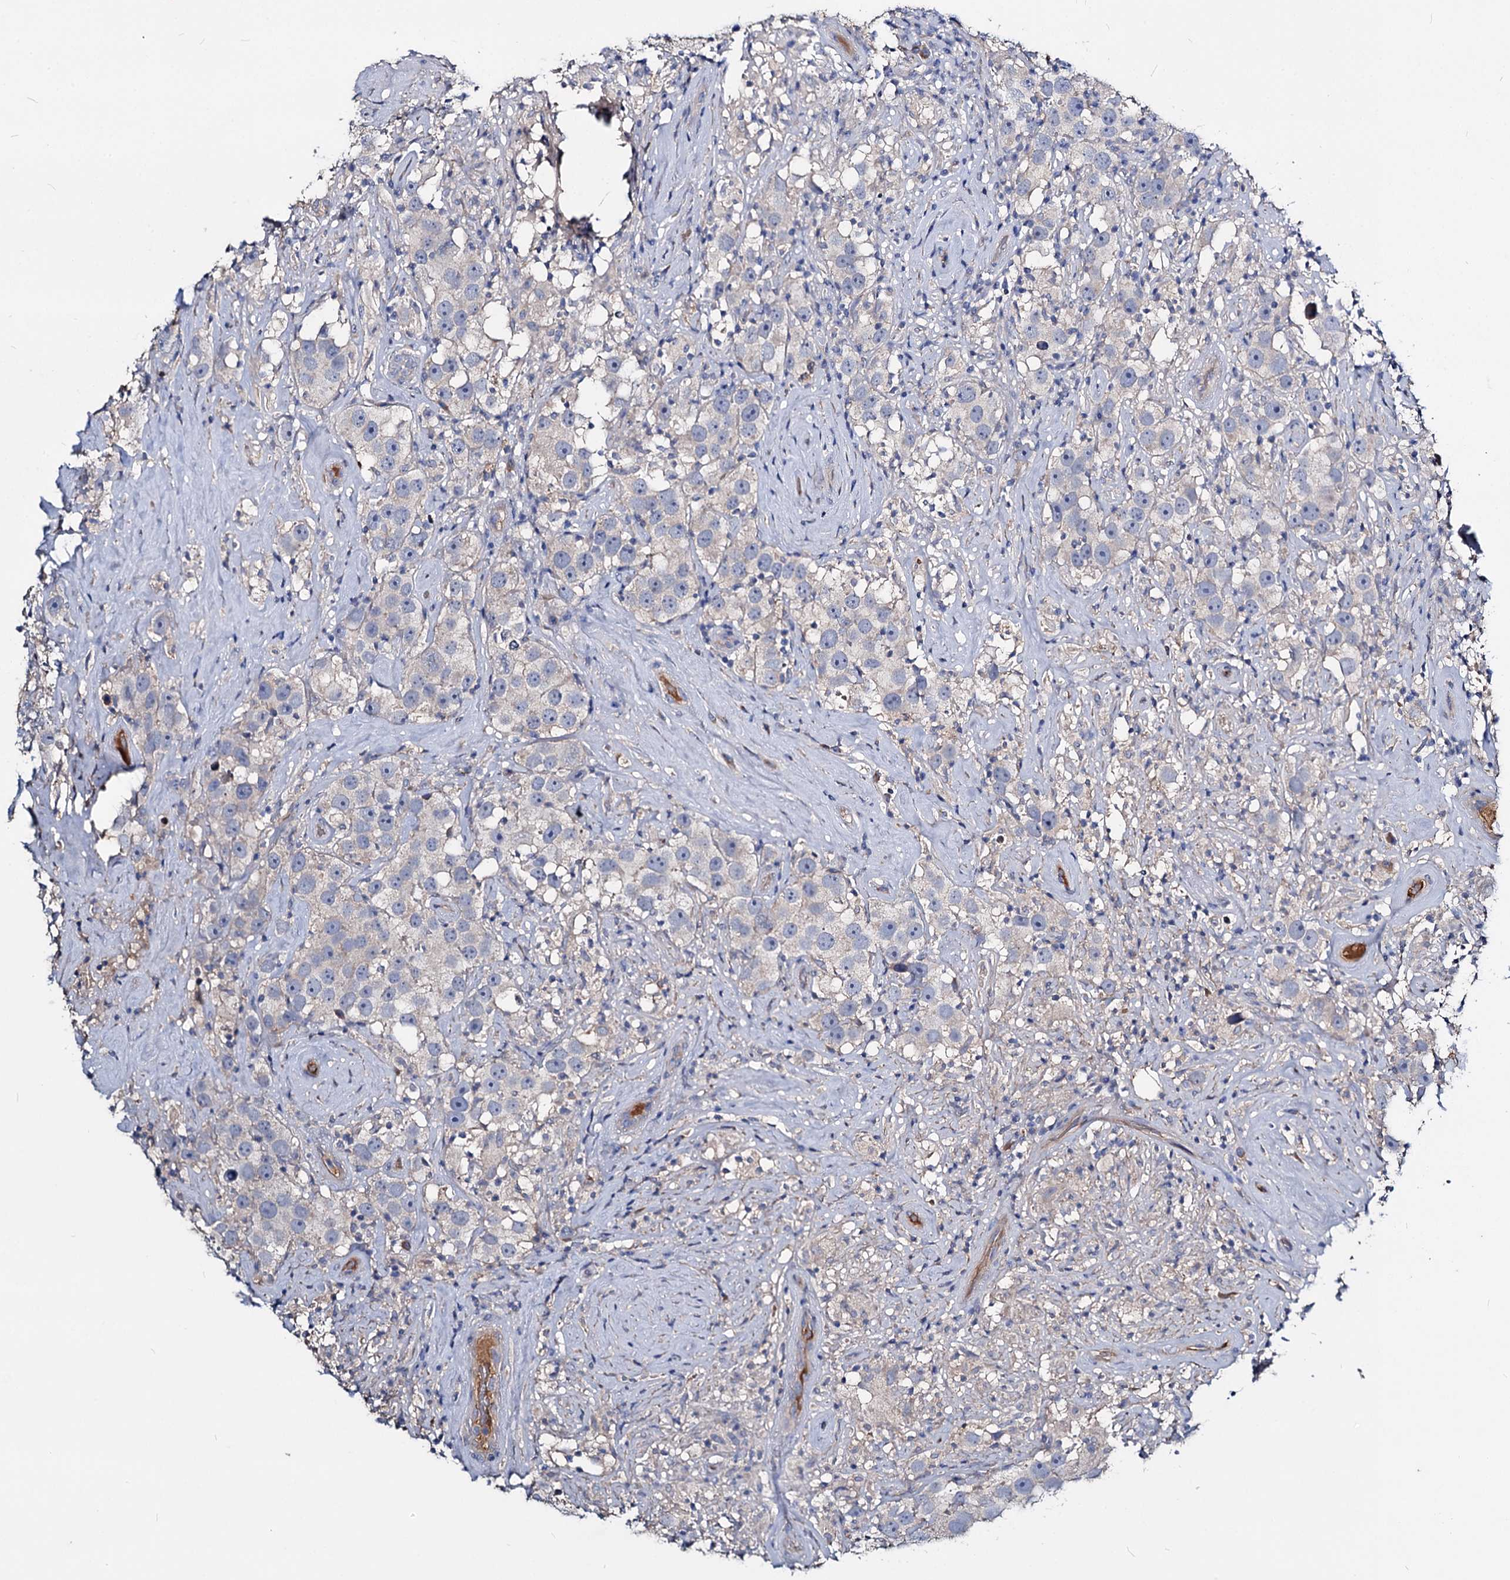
{"staining": {"intensity": "negative", "quantity": "none", "location": "none"}, "tissue": "testis cancer", "cell_type": "Tumor cells", "image_type": "cancer", "snomed": [{"axis": "morphology", "description": "Seminoma, NOS"}, {"axis": "topography", "description": "Testis"}], "caption": "IHC of seminoma (testis) displays no staining in tumor cells.", "gene": "ACY3", "patient": {"sex": "male", "age": 49}}